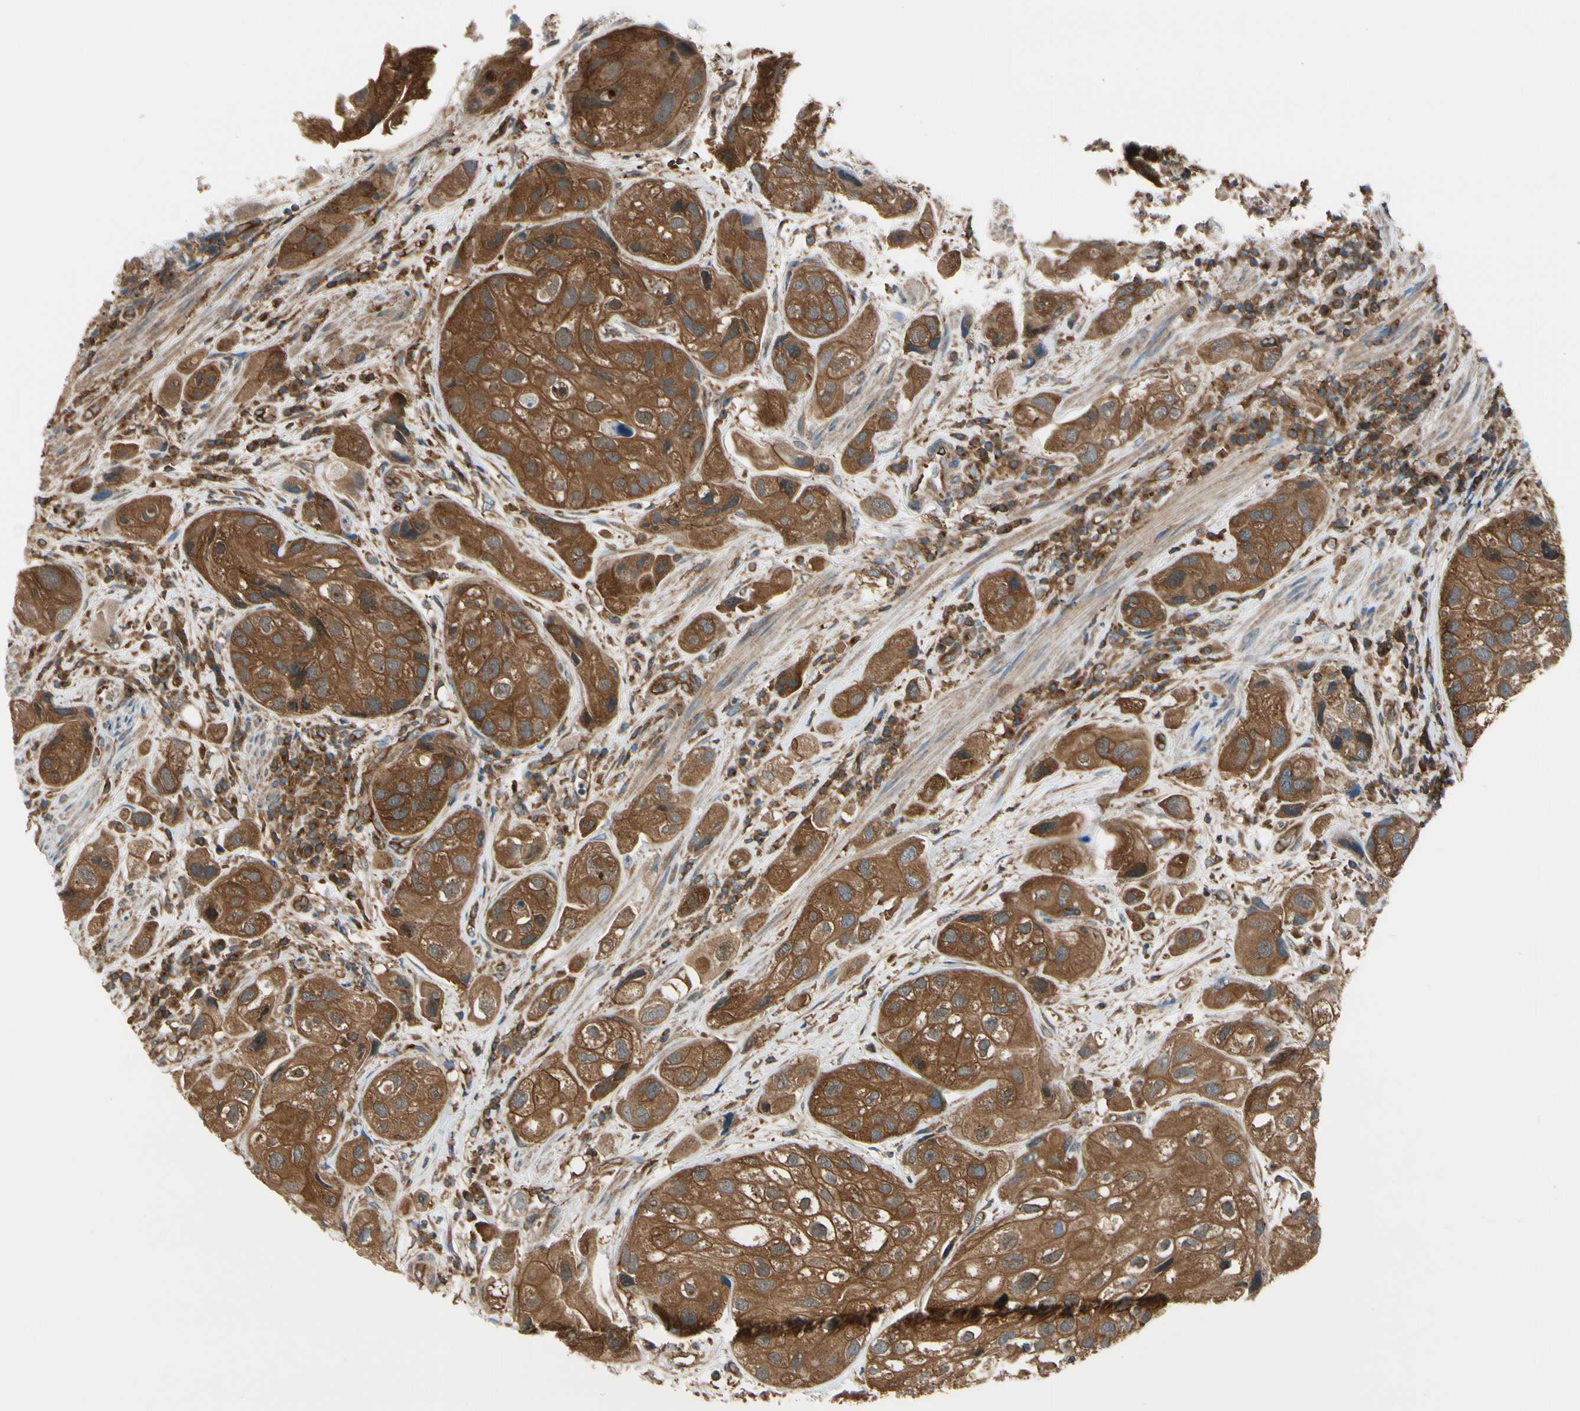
{"staining": {"intensity": "moderate", "quantity": ">75%", "location": "cytoplasmic/membranous"}, "tissue": "urothelial cancer", "cell_type": "Tumor cells", "image_type": "cancer", "snomed": [{"axis": "morphology", "description": "Urothelial carcinoma, High grade"}, {"axis": "topography", "description": "Urinary bladder"}], "caption": "A brown stain shows moderate cytoplasmic/membranous positivity of a protein in human urothelial carcinoma (high-grade) tumor cells.", "gene": "EPS15", "patient": {"sex": "female", "age": 64}}